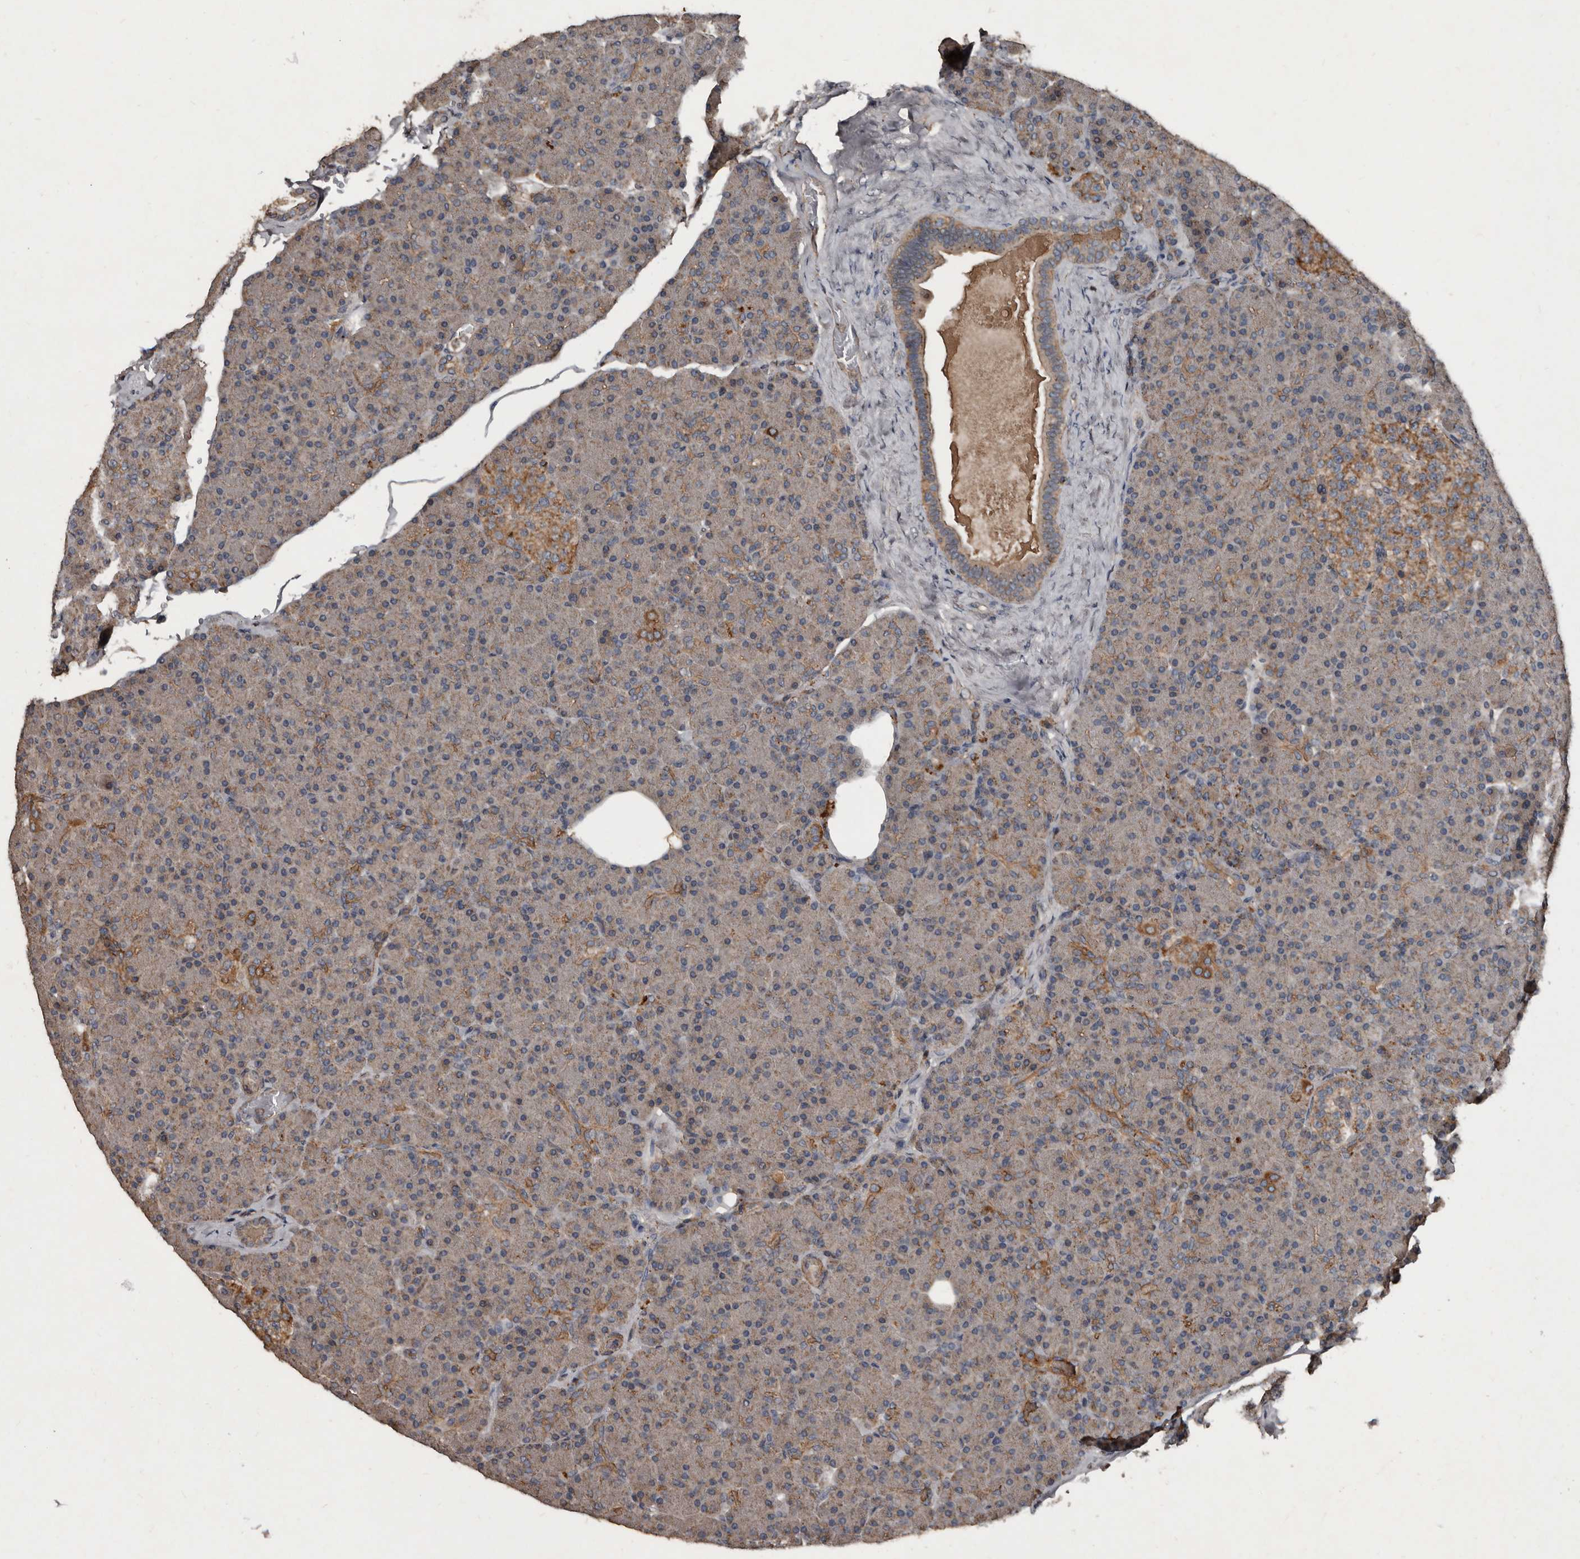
{"staining": {"intensity": "weak", "quantity": "<25%", "location": "cytoplasmic/membranous"}, "tissue": "pancreas", "cell_type": "Exocrine glandular cells", "image_type": "normal", "snomed": [{"axis": "morphology", "description": "Normal tissue, NOS"}, {"axis": "topography", "description": "Pancreas"}], "caption": "Image shows no significant protein positivity in exocrine glandular cells of benign pancreas. Nuclei are stained in blue.", "gene": "GREB1", "patient": {"sex": "female", "age": 43}}